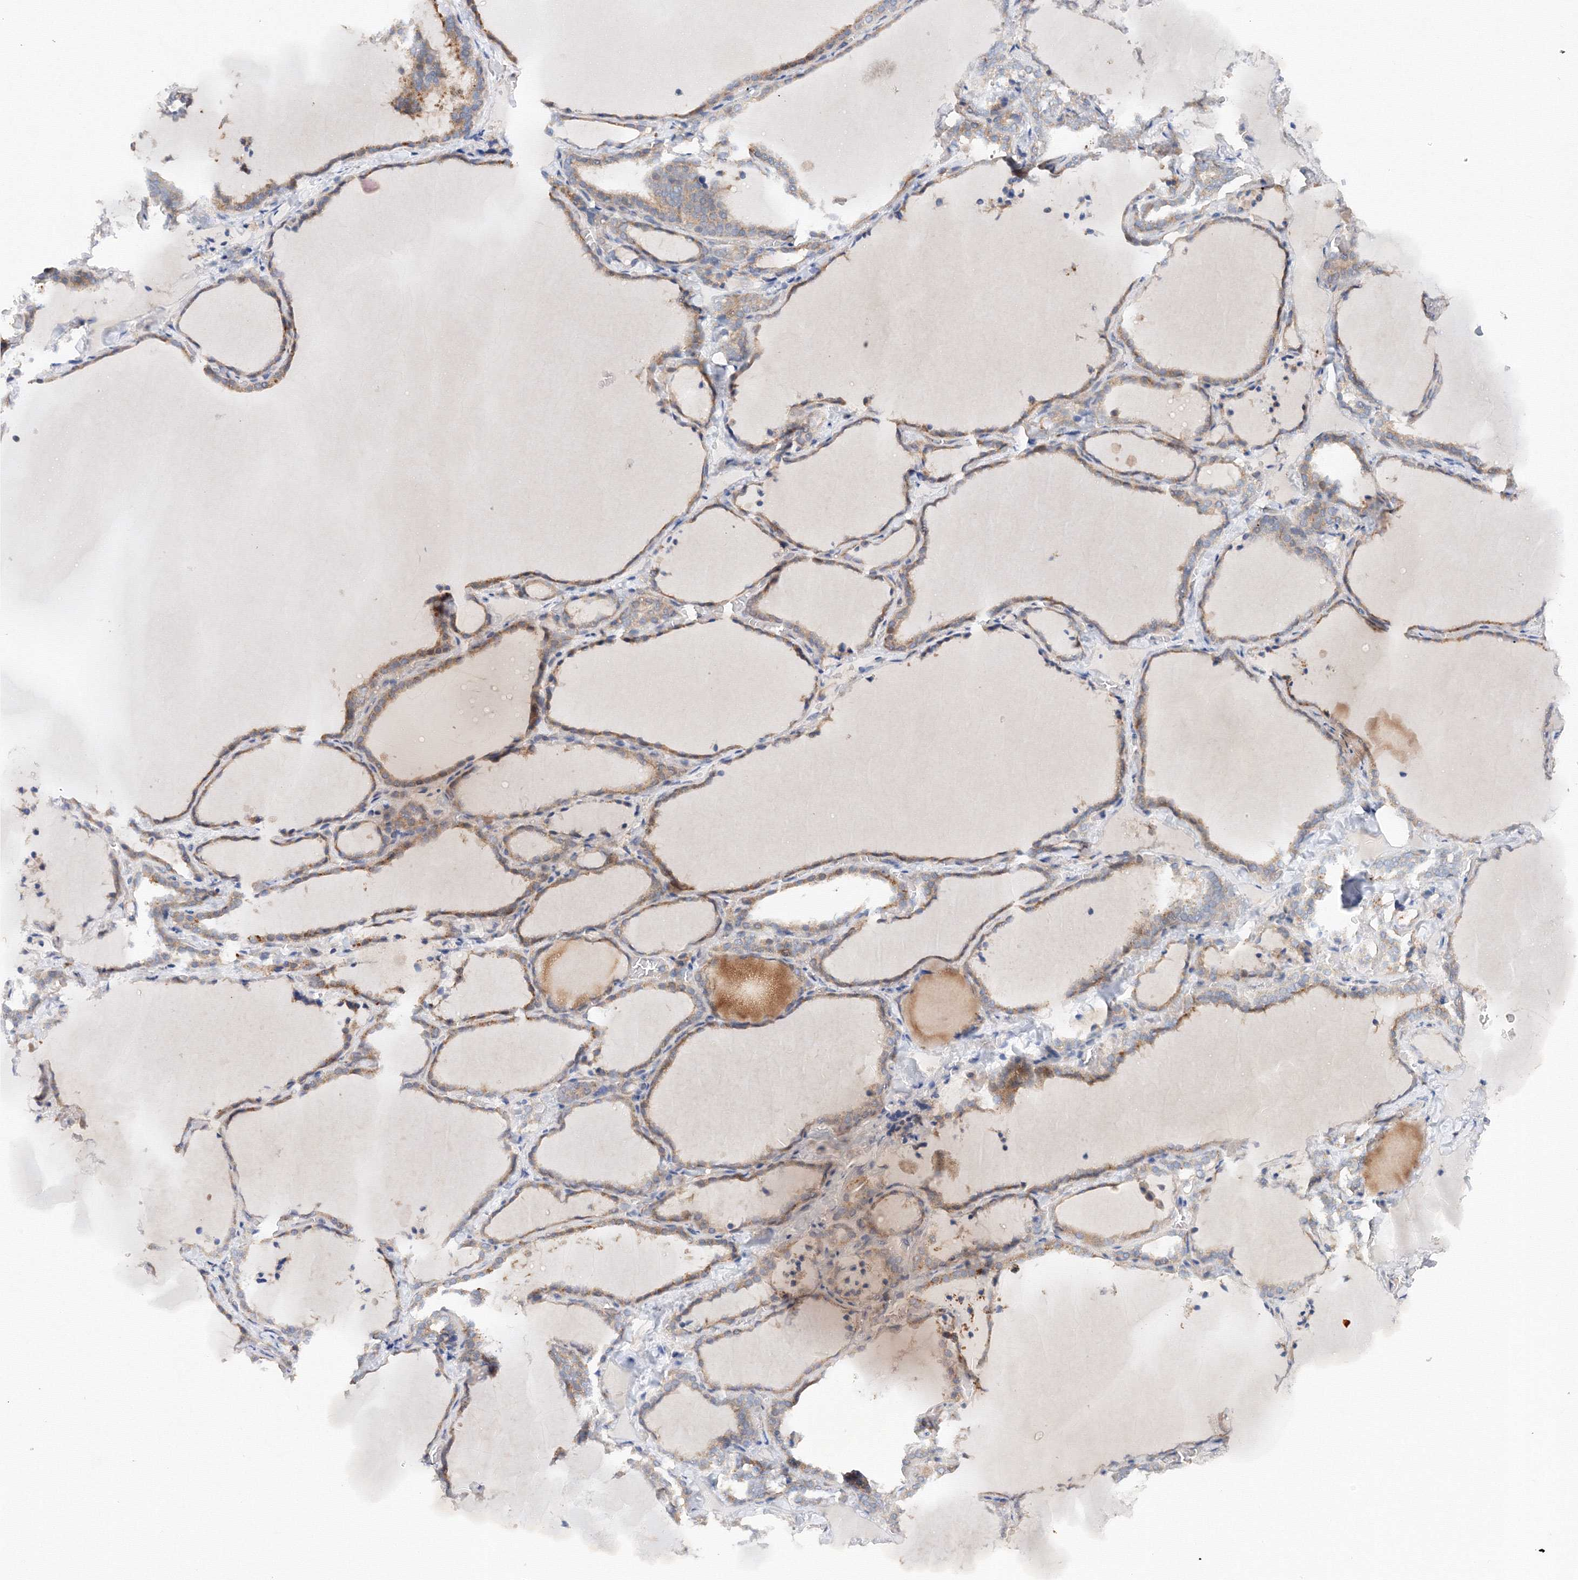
{"staining": {"intensity": "moderate", "quantity": "25%-75%", "location": "cytoplasmic/membranous"}, "tissue": "thyroid gland", "cell_type": "Glandular cells", "image_type": "normal", "snomed": [{"axis": "morphology", "description": "Normal tissue, NOS"}, {"axis": "topography", "description": "Thyroid gland"}], "caption": "An image of thyroid gland stained for a protein reveals moderate cytoplasmic/membranous brown staining in glandular cells. The staining was performed using DAB to visualize the protein expression in brown, while the nuclei were stained in blue with hematoxylin (Magnification: 20x).", "gene": "DIS3L2", "patient": {"sex": "female", "age": 22}}